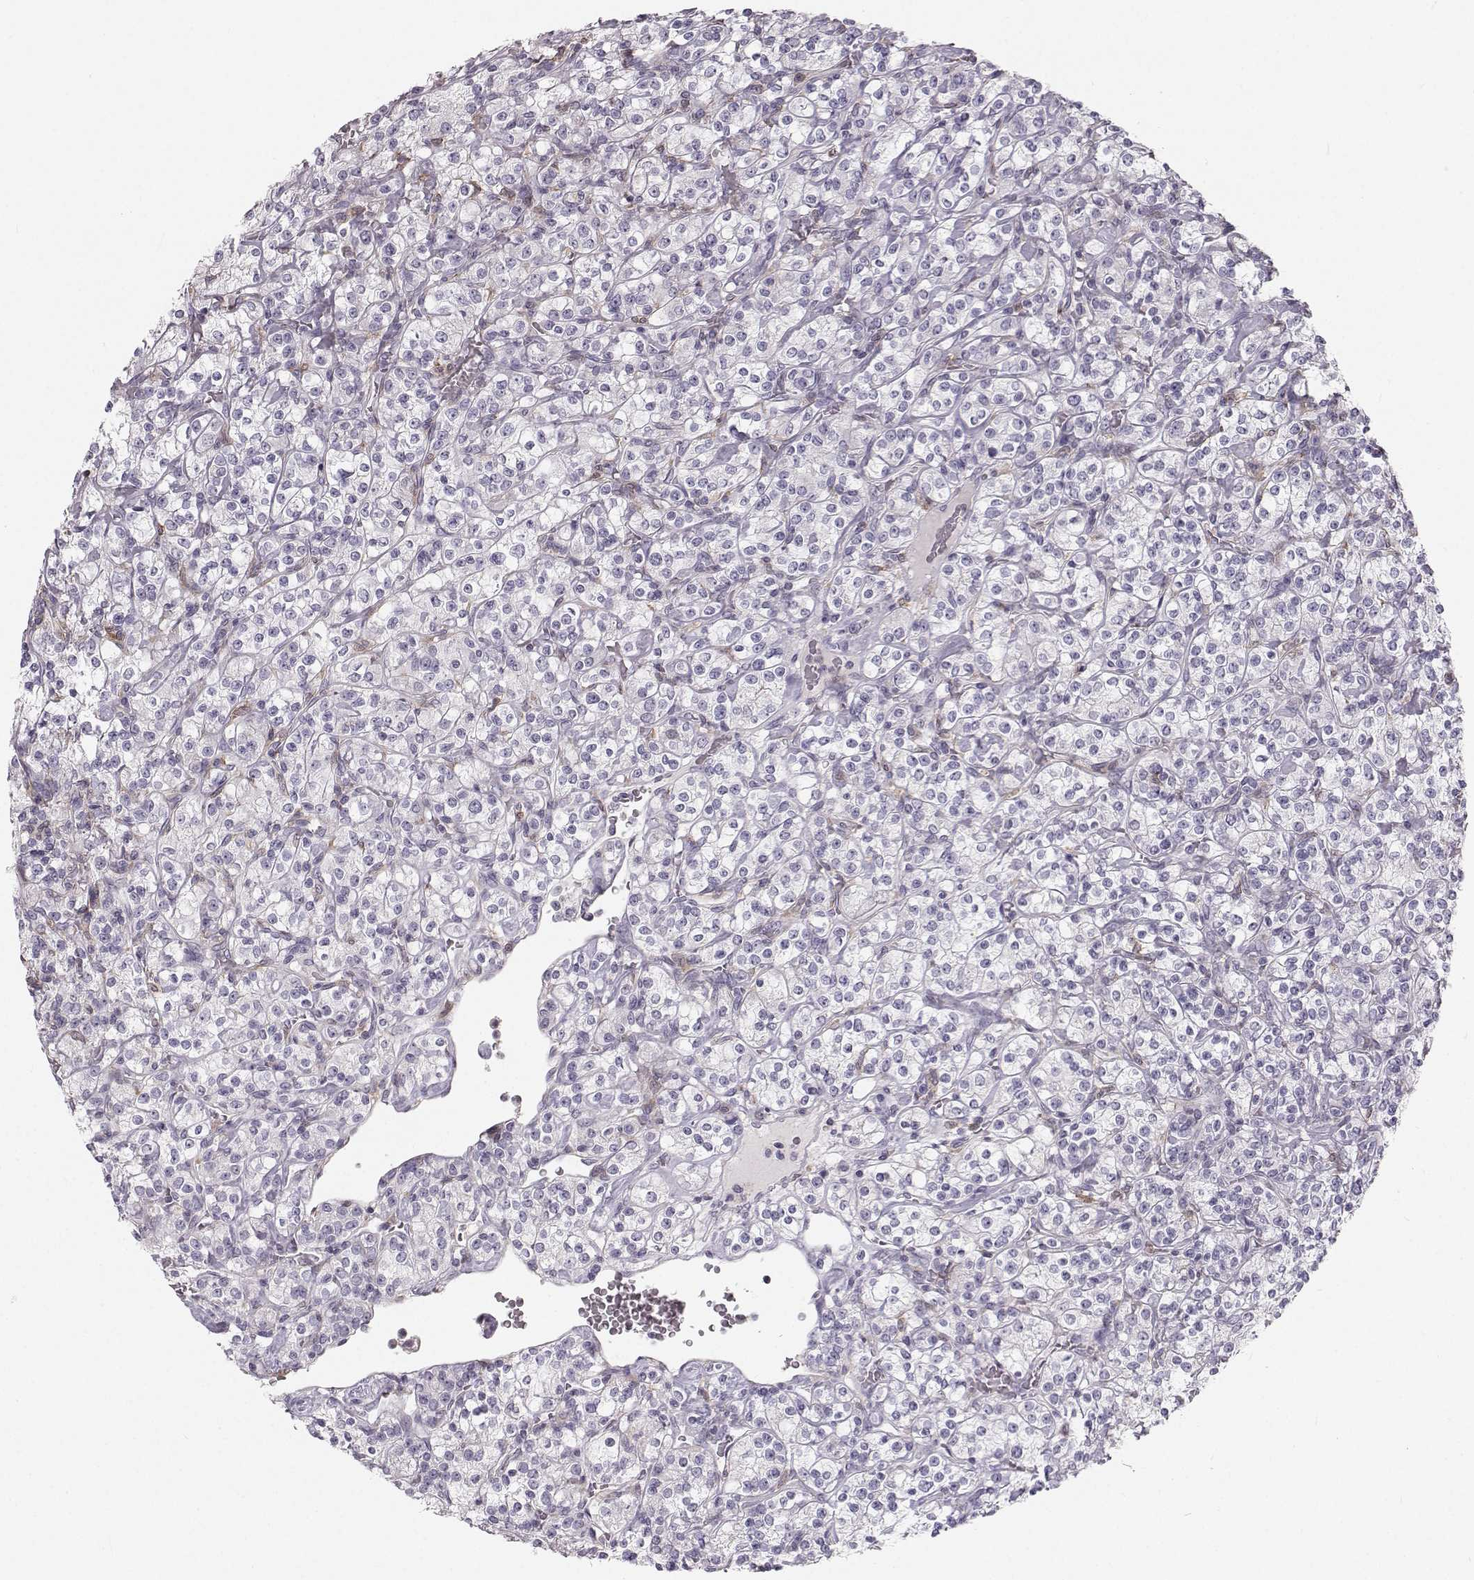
{"staining": {"intensity": "negative", "quantity": "none", "location": "none"}, "tissue": "renal cancer", "cell_type": "Tumor cells", "image_type": "cancer", "snomed": [{"axis": "morphology", "description": "Adenocarcinoma, NOS"}, {"axis": "topography", "description": "Kidney"}], "caption": "High power microscopy histopathology image of an IHC micrograph of renal adenocarcinoma, revealing no significant staining in tumor cells.", "gene": "RUNDC3A", "patient": {"sex": "male", "age": 77}}